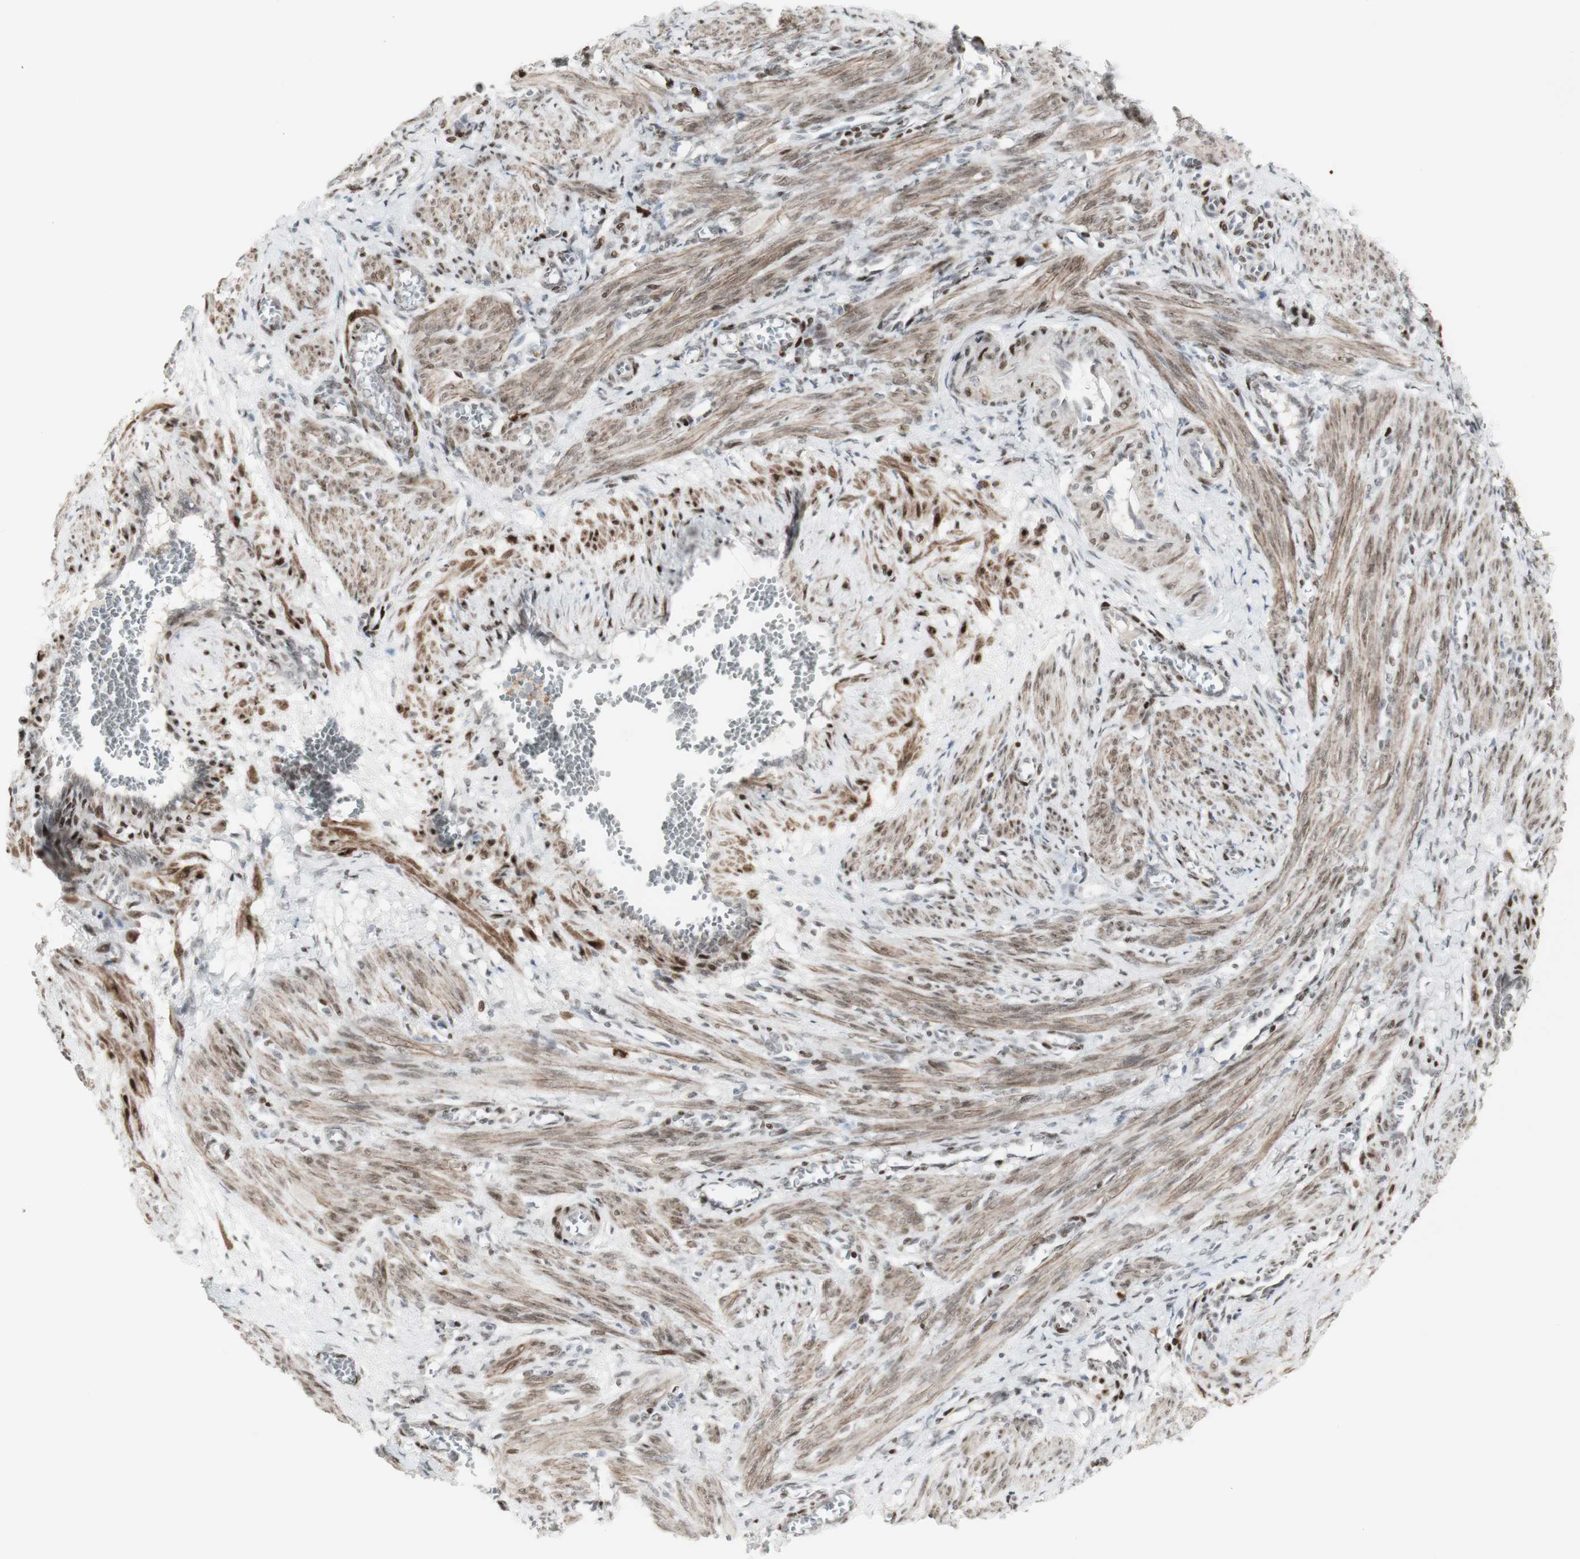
{"staining": {"intensity": "moderate", "quantity": ">75%", "location": "cytoplasmic/membranous,nuclear"}, "tissue": "smooth muscle", "cell_type": "Smooth muscle cells", "image_type": "normal", "snomed": [{"axis": "morphology", "description": "Normal tissue, NOS"}, {"axis": "topography", "description": "Endometrium"}], "caption": "An image of smooth muscle stained for a protein displays moderate cytoplasmic/membranous,nuclear brown staining in smooth muscle cells.", "gene": "C1orf116", "patient": {"sex": "female", "age": 33}}